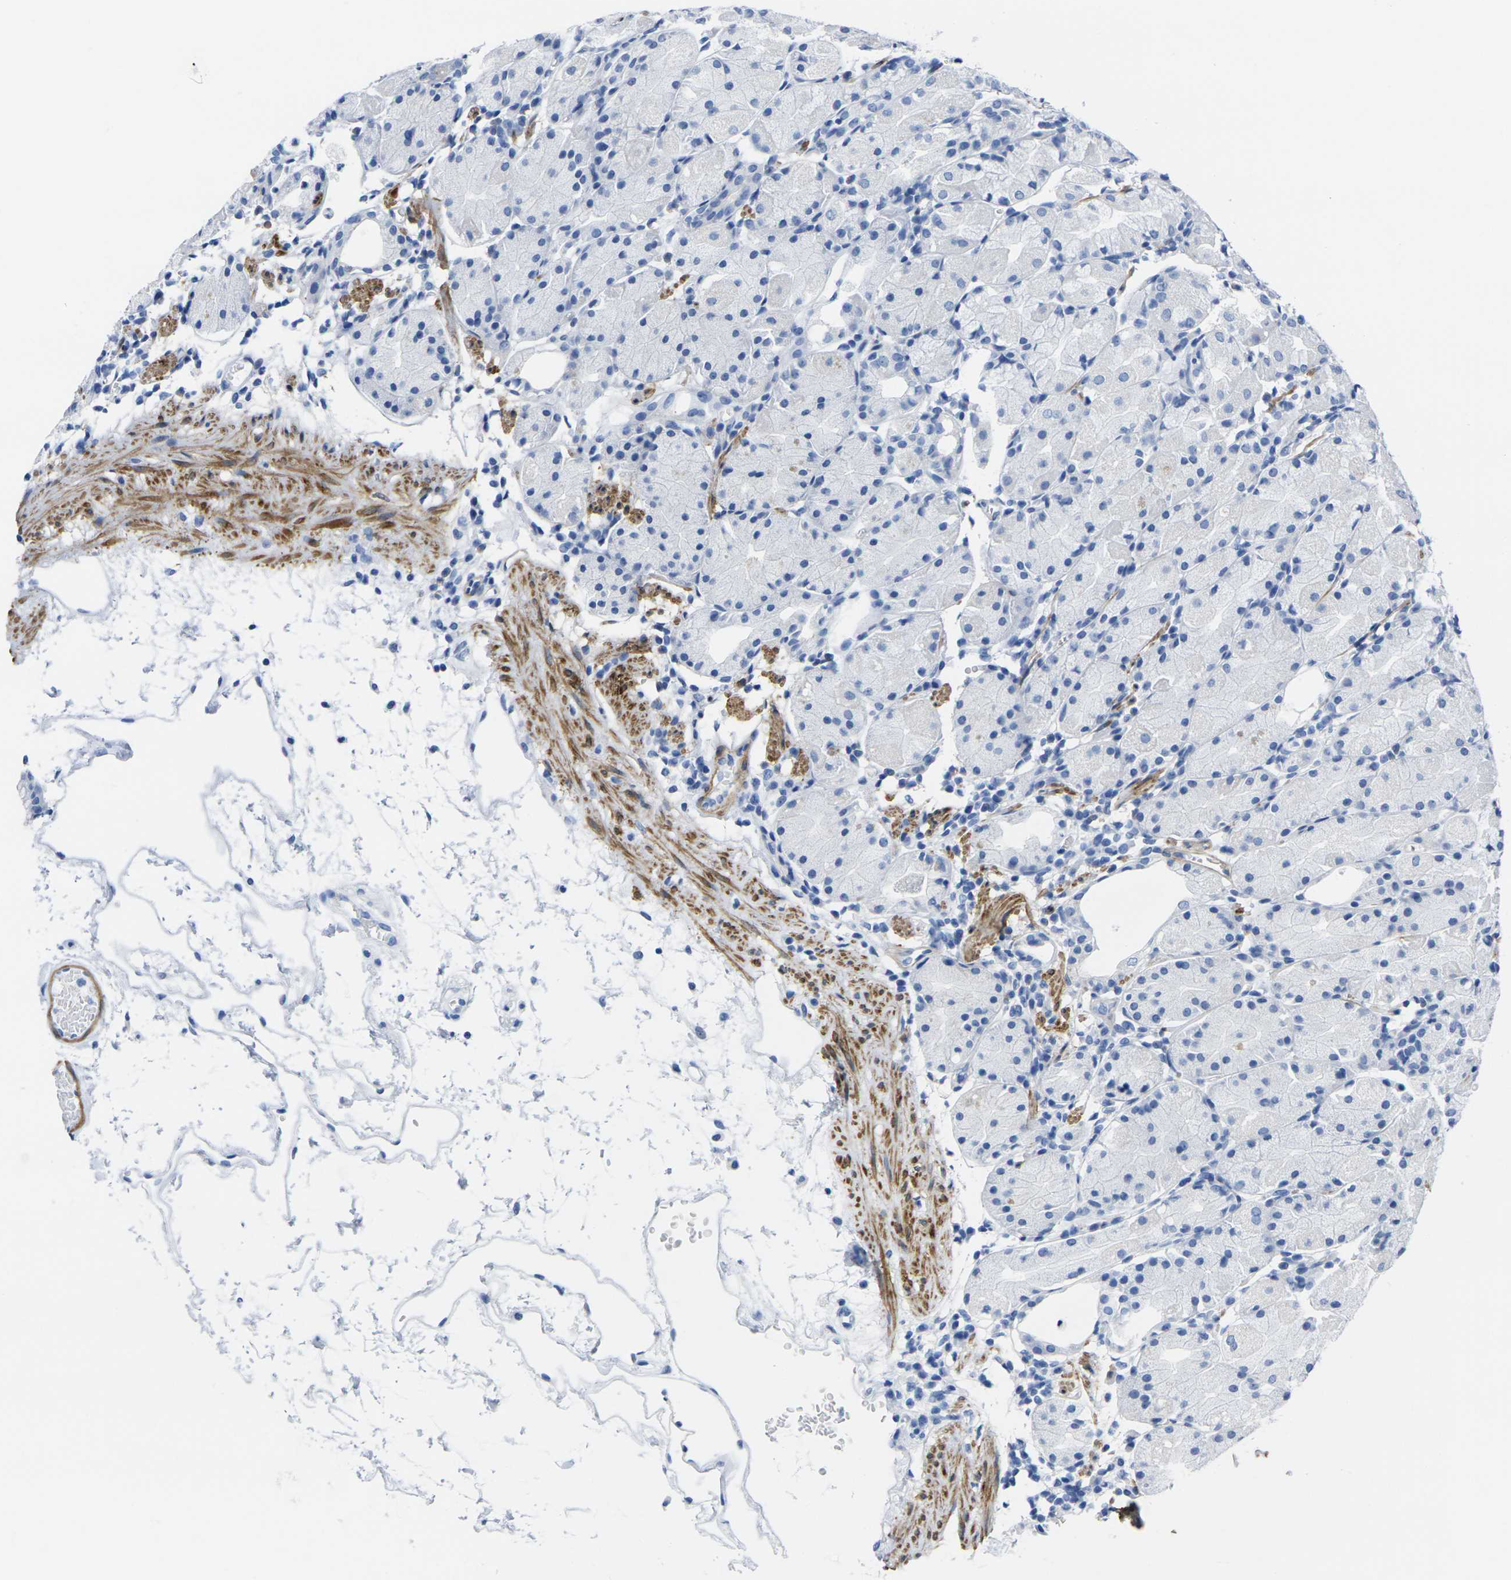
{"staining": {"intensity": "negative", "quantity": "none", "location": "none"}, "tissue": "stomach", "cell_type": "Glandular cells", "image_type": "normal", "snomed": [{"axis": "morphology", "description": "Normal tissue, NOS"}, {"axis": "topography", "description": "Stomach"}, {"axis": "topography", "description": "Stomach, lower"}], "caption": "DAB (3,3'-diaminobenzidine) immunohistochemical staining of benign human stomach displays no significant expression in glandular cells. Brightfield microscopy of immunohistochemistry (IHC) stained with DAB (brown) and hematoxylin (blue), captured at high magnification.", "gene": "CNN1", "patient": {"sex": "female", "age": 75}}